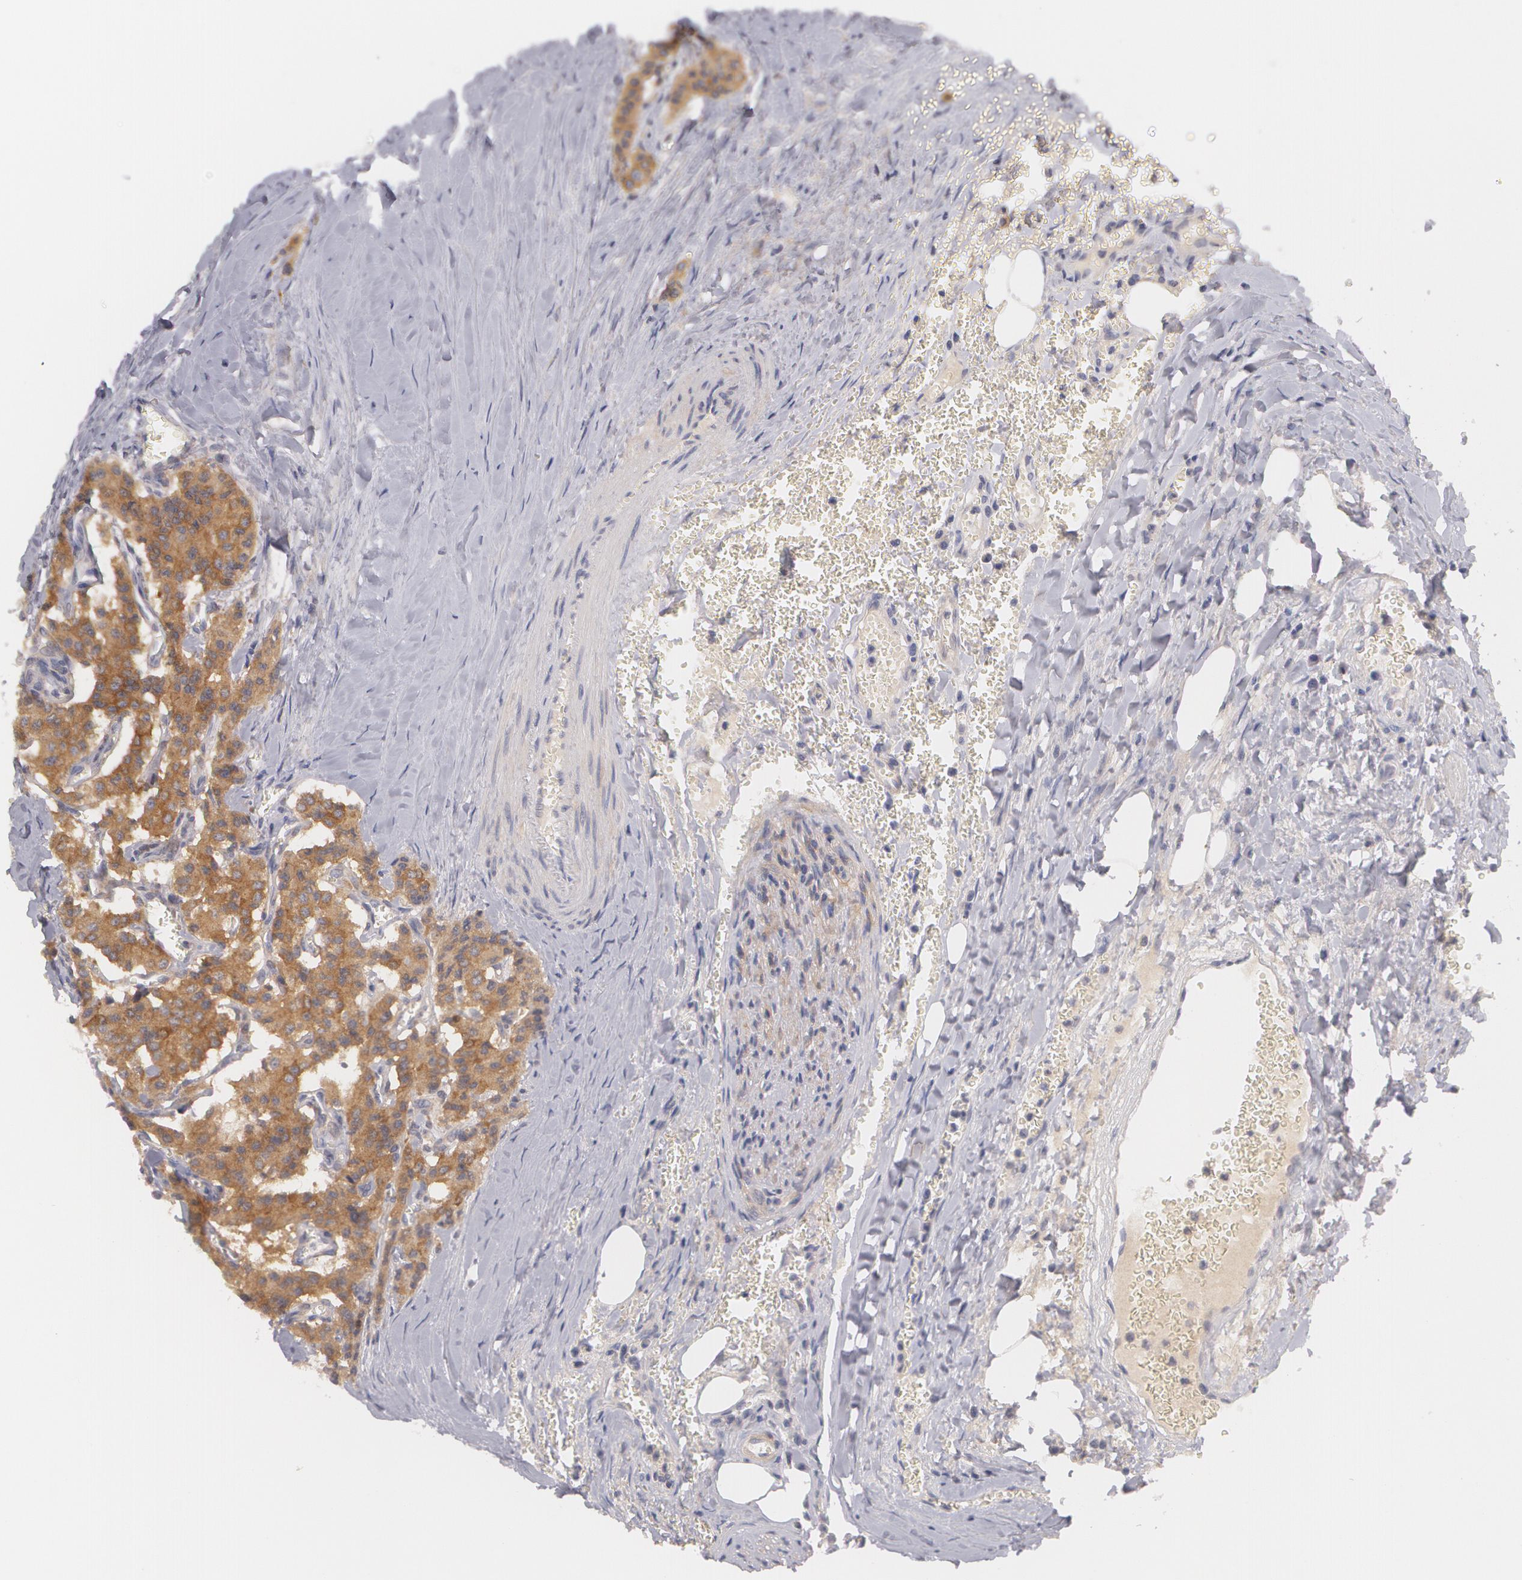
{"staining": {"intensity": "strong", "quantity": ">75%", "location": "cytoplasmic/membranous"}, "tissue": "carcinoid", "cell_type": "Tumor cells", "image_type": "cancer", "snomed": [{"axis": "morphology", "description": "Carcinoid, malignant, NOS"}, {"axis": "topography", "description": "Bronchus"}], "caption": "Protein staining of carcinoid tissue demonstrates strong cytoplasmic/membranous expression in approximately >75% of tumor cells.", "gene": "CASK", "patient": {"sex": "male", "age": 55}}